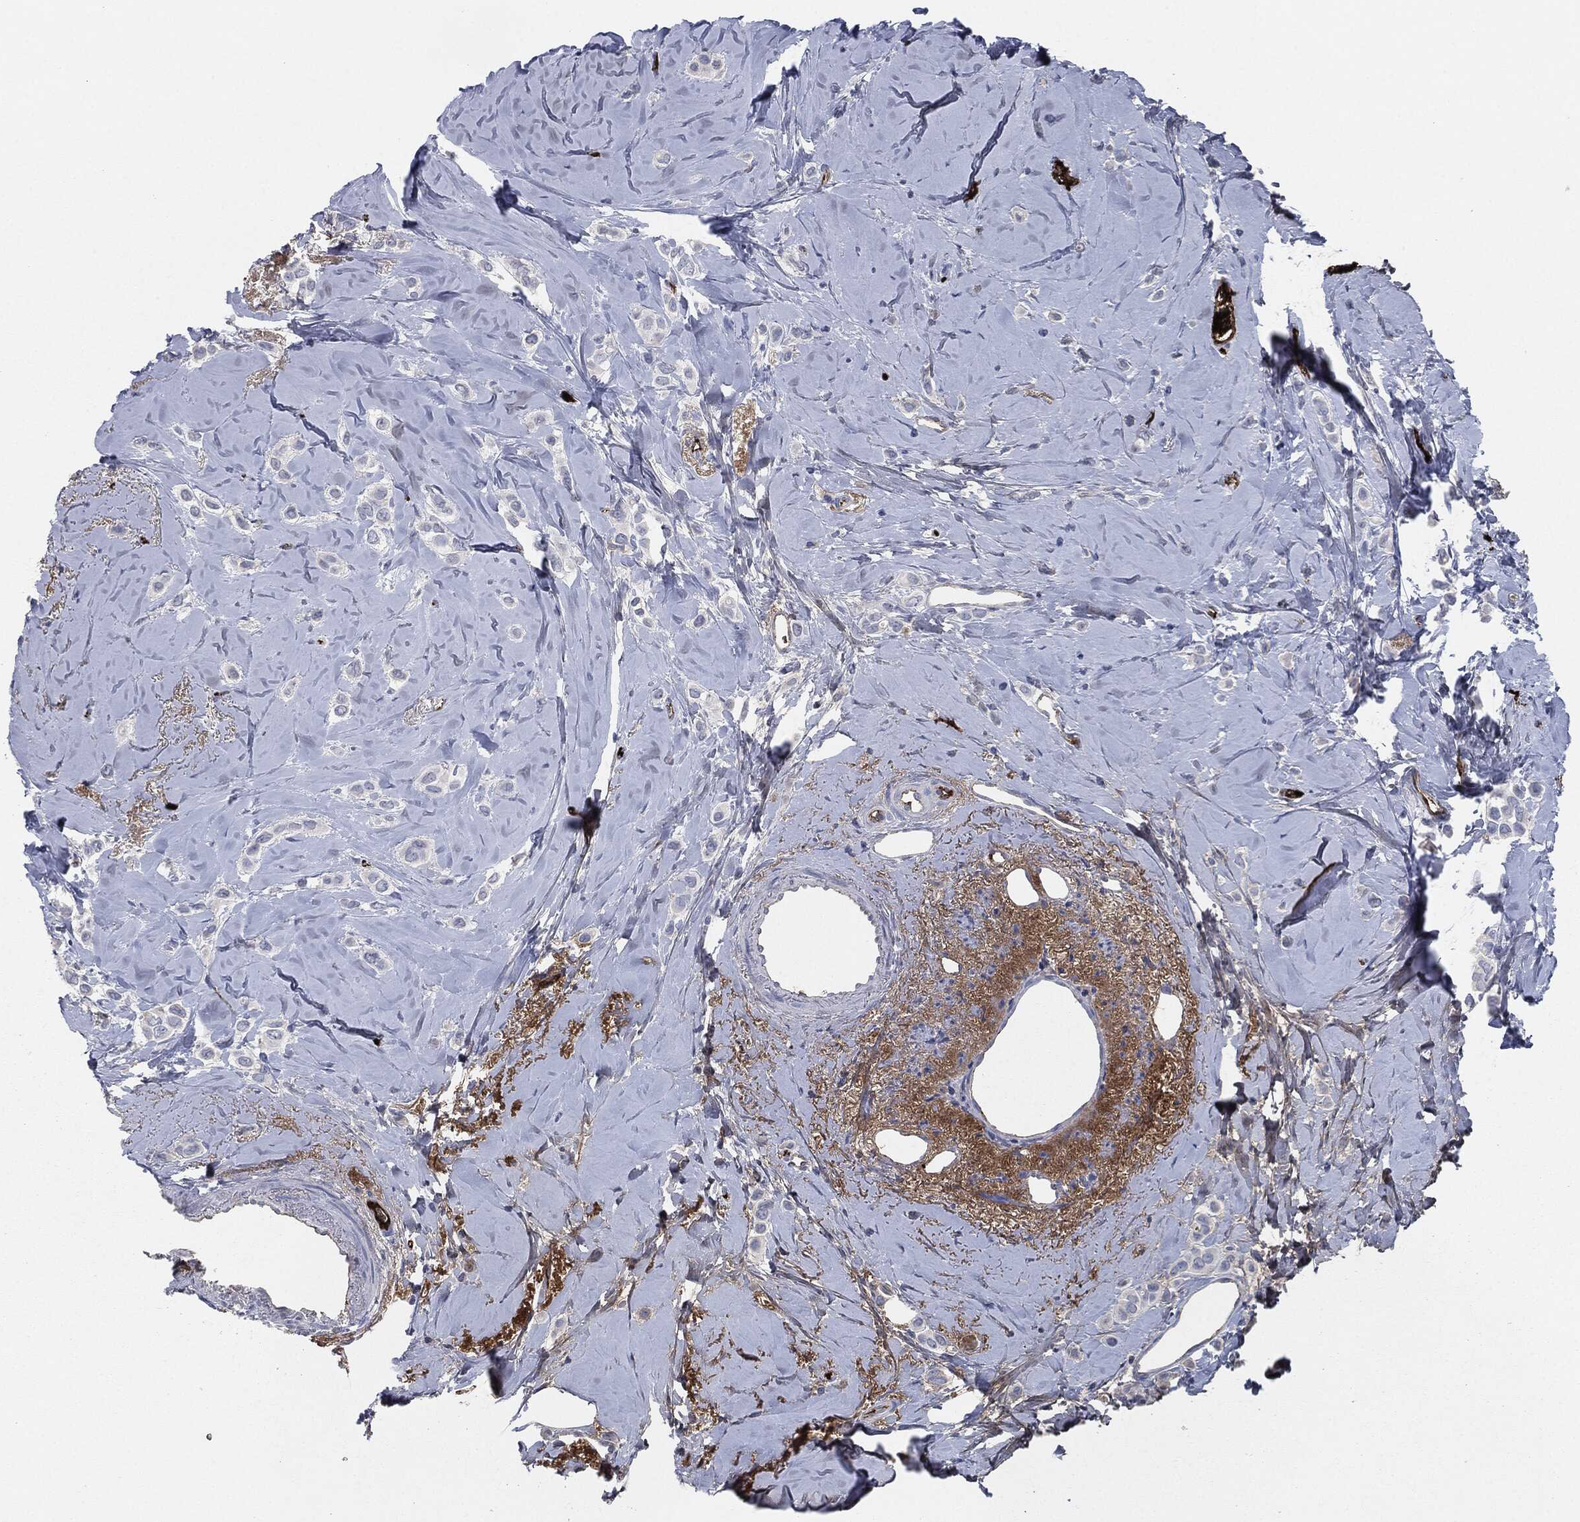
{"staining": {"intensity": "negative", "quantity": "none", "location": "none"}, "tissue": "breast cancer", "cell_type": "Tumor cells", "image_type": "cancer", "snomed": [{"axis": "morphology", "description": "Lobular carcinoma"}, {"axis": "topography", "description": "Breast"}], "caption": "High power microscopy photomicrograph of an immunohistochemistry image of breast lobular carcinoma, revealing no significant expression in tumor cells.", "gene": "APOB", "patient": {"sex": "female", "age": 66}}